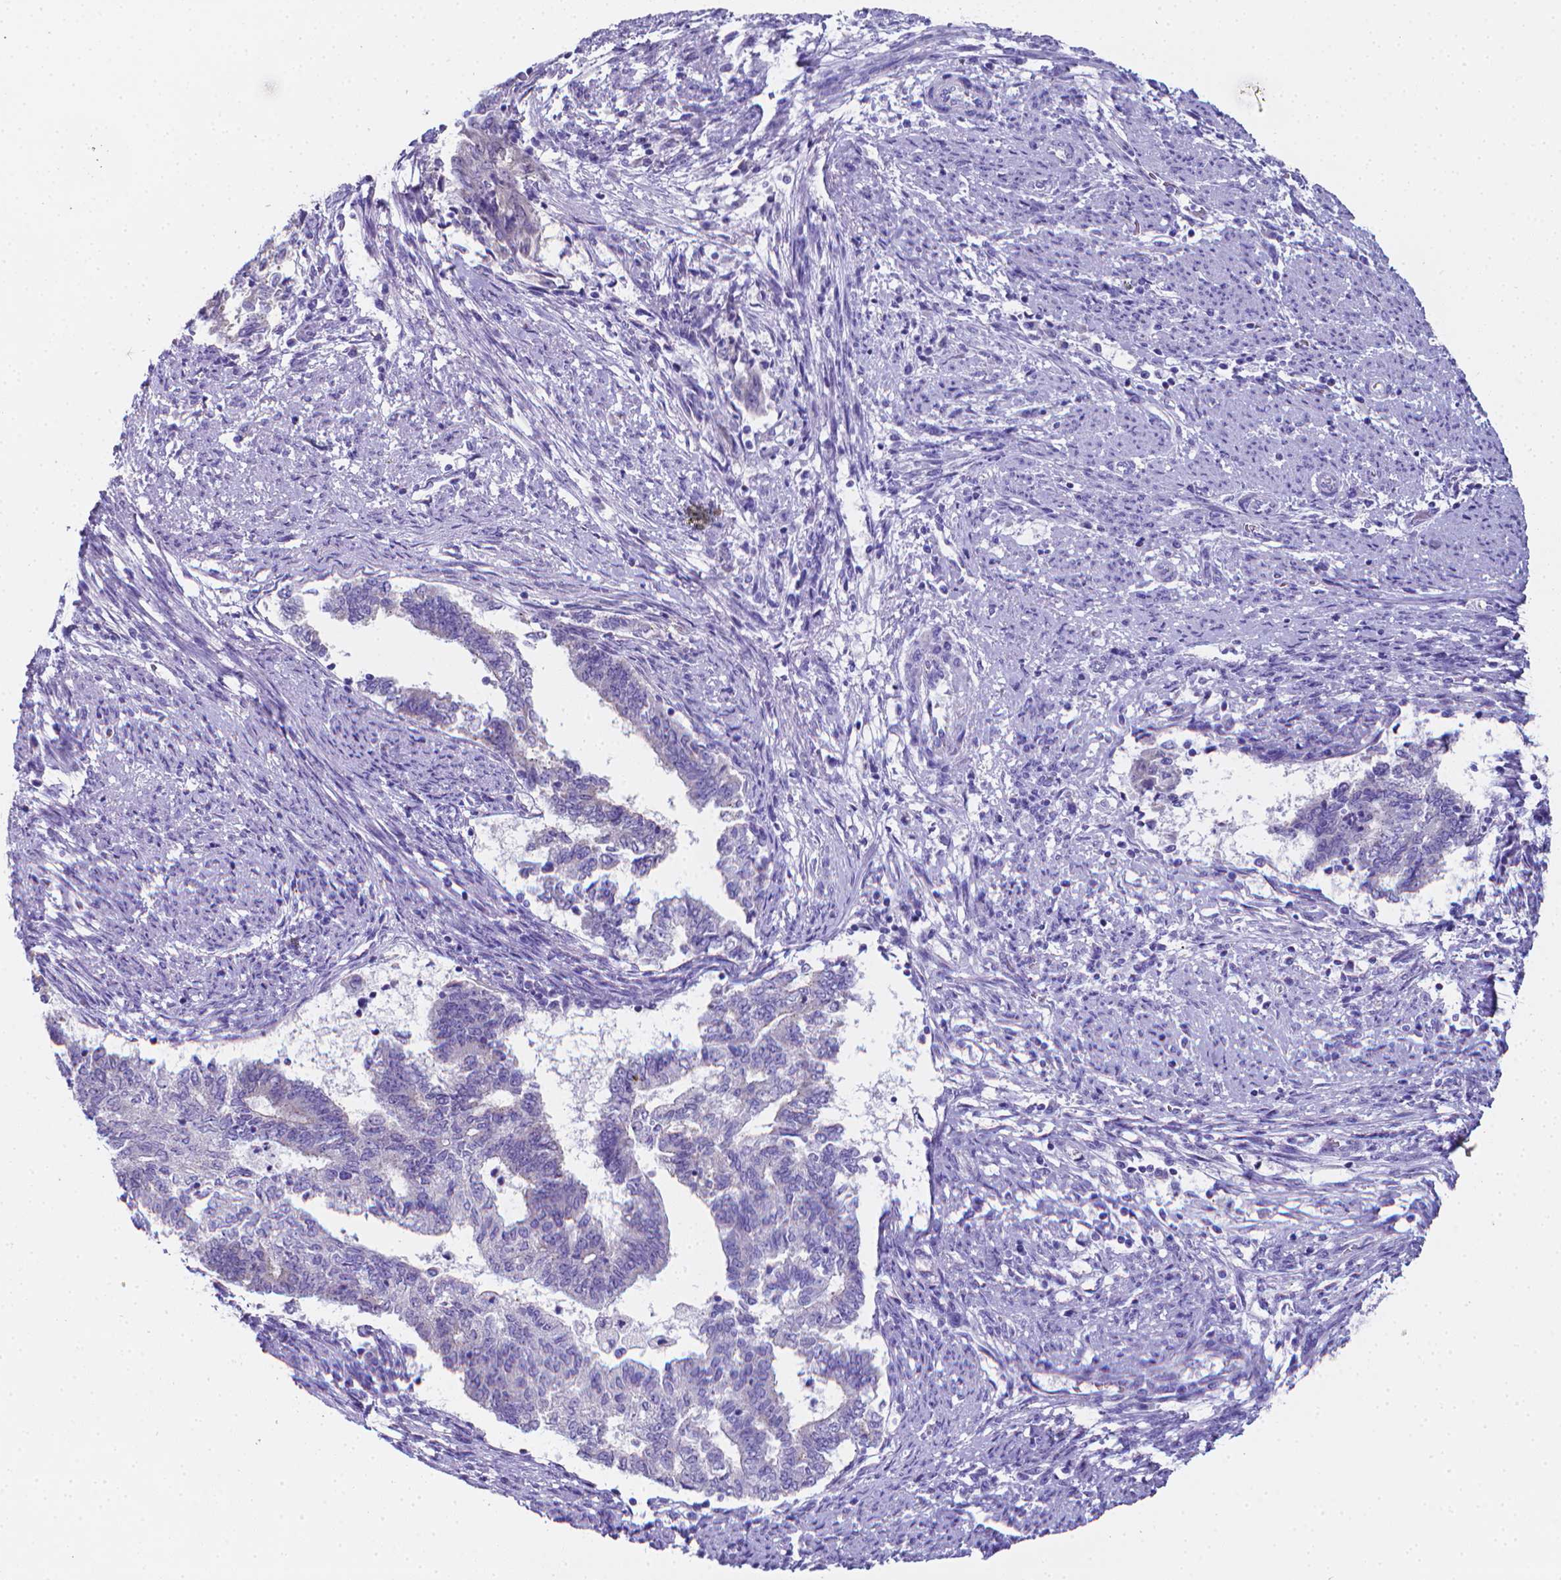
{"staining": {"intensity": "negative", "quantity": "none", "location": "none"}, "tissue": "endometrial cancer", "cell_type": "Tumor cells", "image_type": "cancer", "snomed": [{"axis": "morphology", "description": "Adenocarcinoma, NOS"}, {"axis": "topography", "description": "Endometrium"}], "caption": "Image shows no significant protein expression in tumor cells of endometrial adenocarcinoma.", "gene": "LRRC73", "patient": {"sex": "female", "age": 65}}